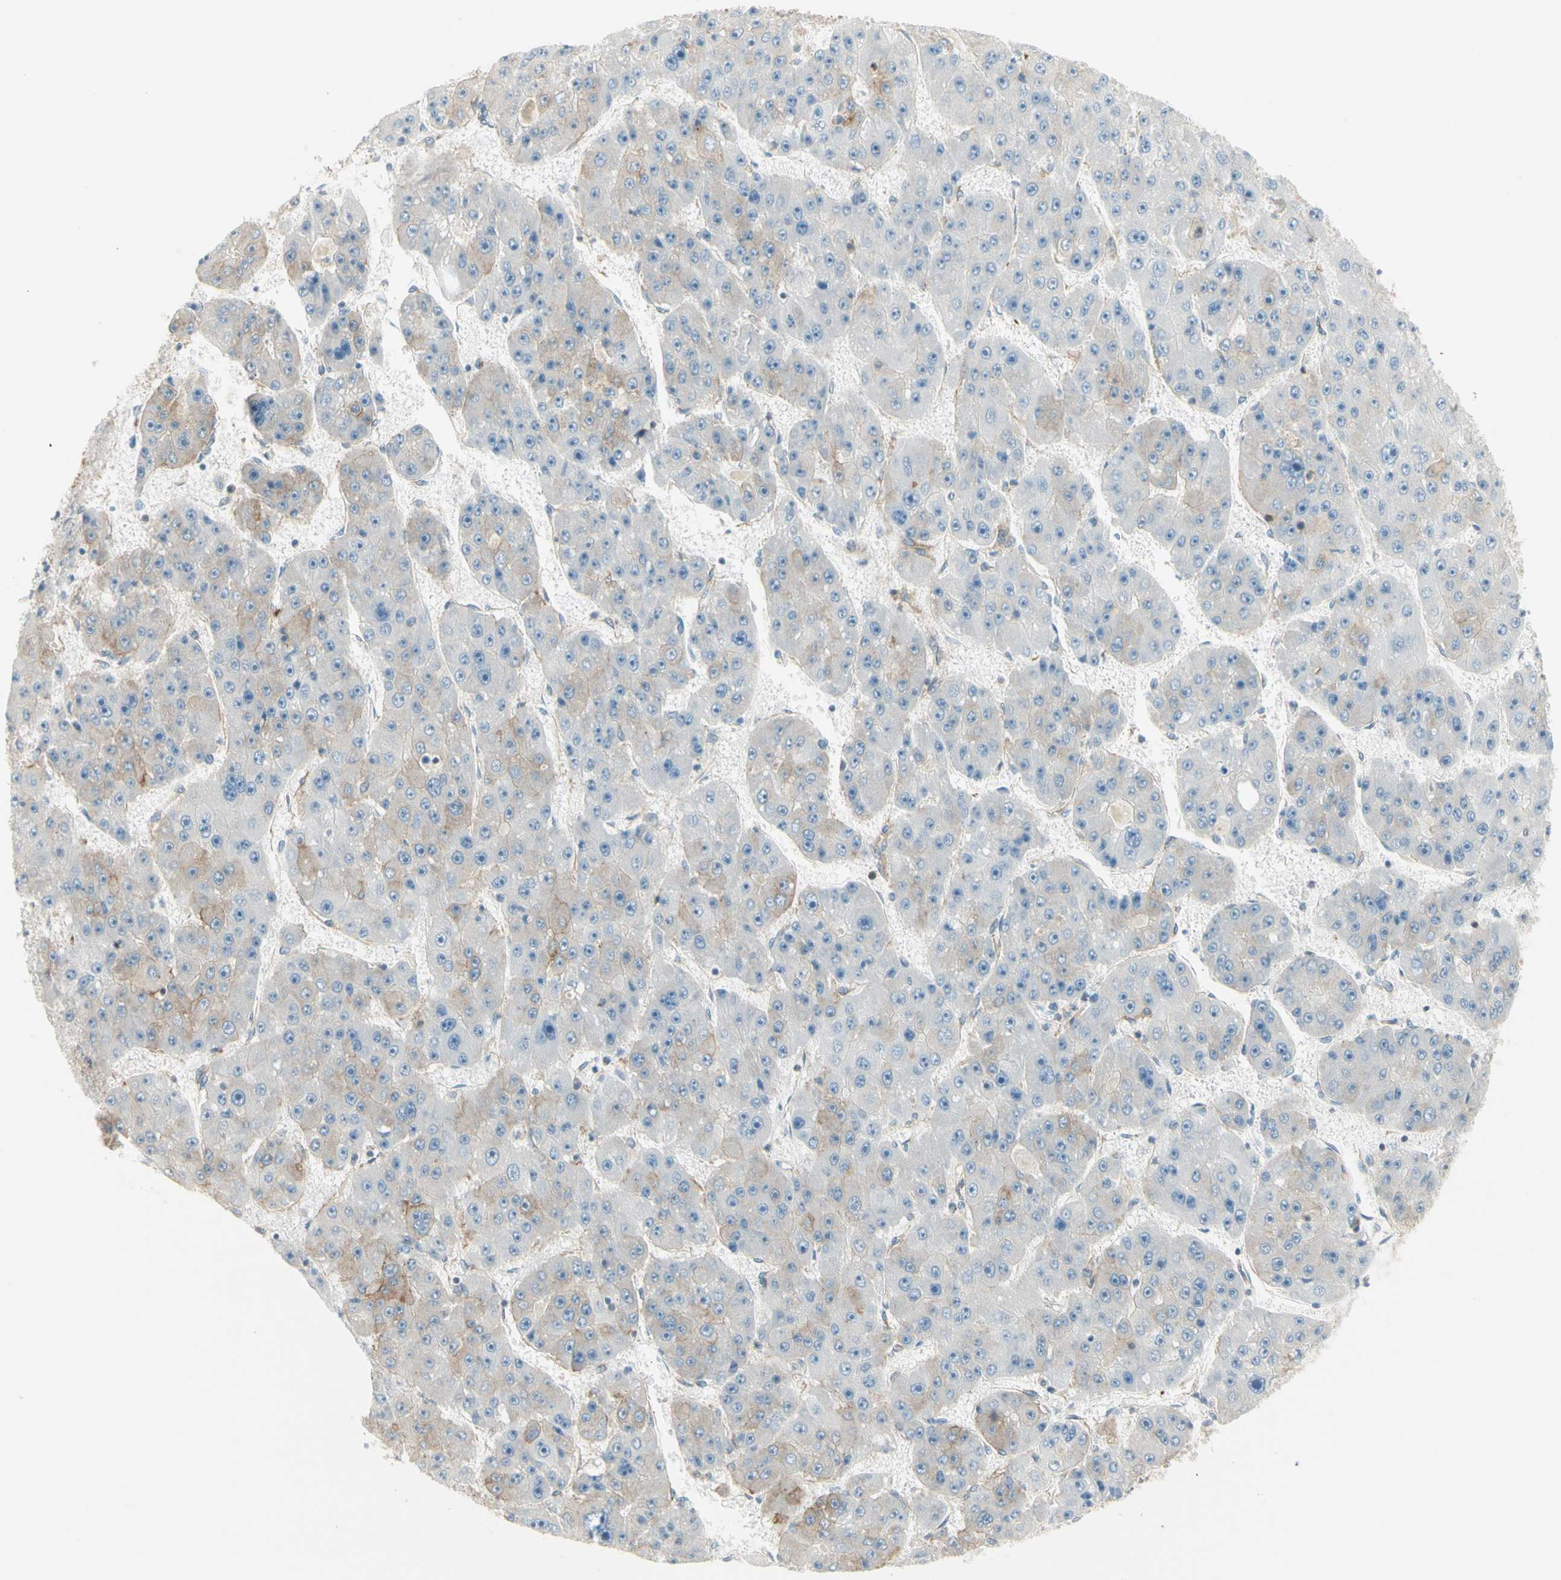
{"staining": {"intensity": "negative", "quantity": "none", "location": "none"}, "tissue": "liver cancer", "cell_type": "Tumor cells", "image_type": "cancer", "snomed": [{"axis": "morphology", "description": "Carcinoma, Hepatocellular, NOS"}, {"axis": "topography", "description": "Liver"}], "caption": "Immunohistochemical staining of hepatocellular carcinoma (liver) shows no significant positivity in tumor cells.", "gene": "AGFG1", "patient": {"sex": "female", "age": 61}}